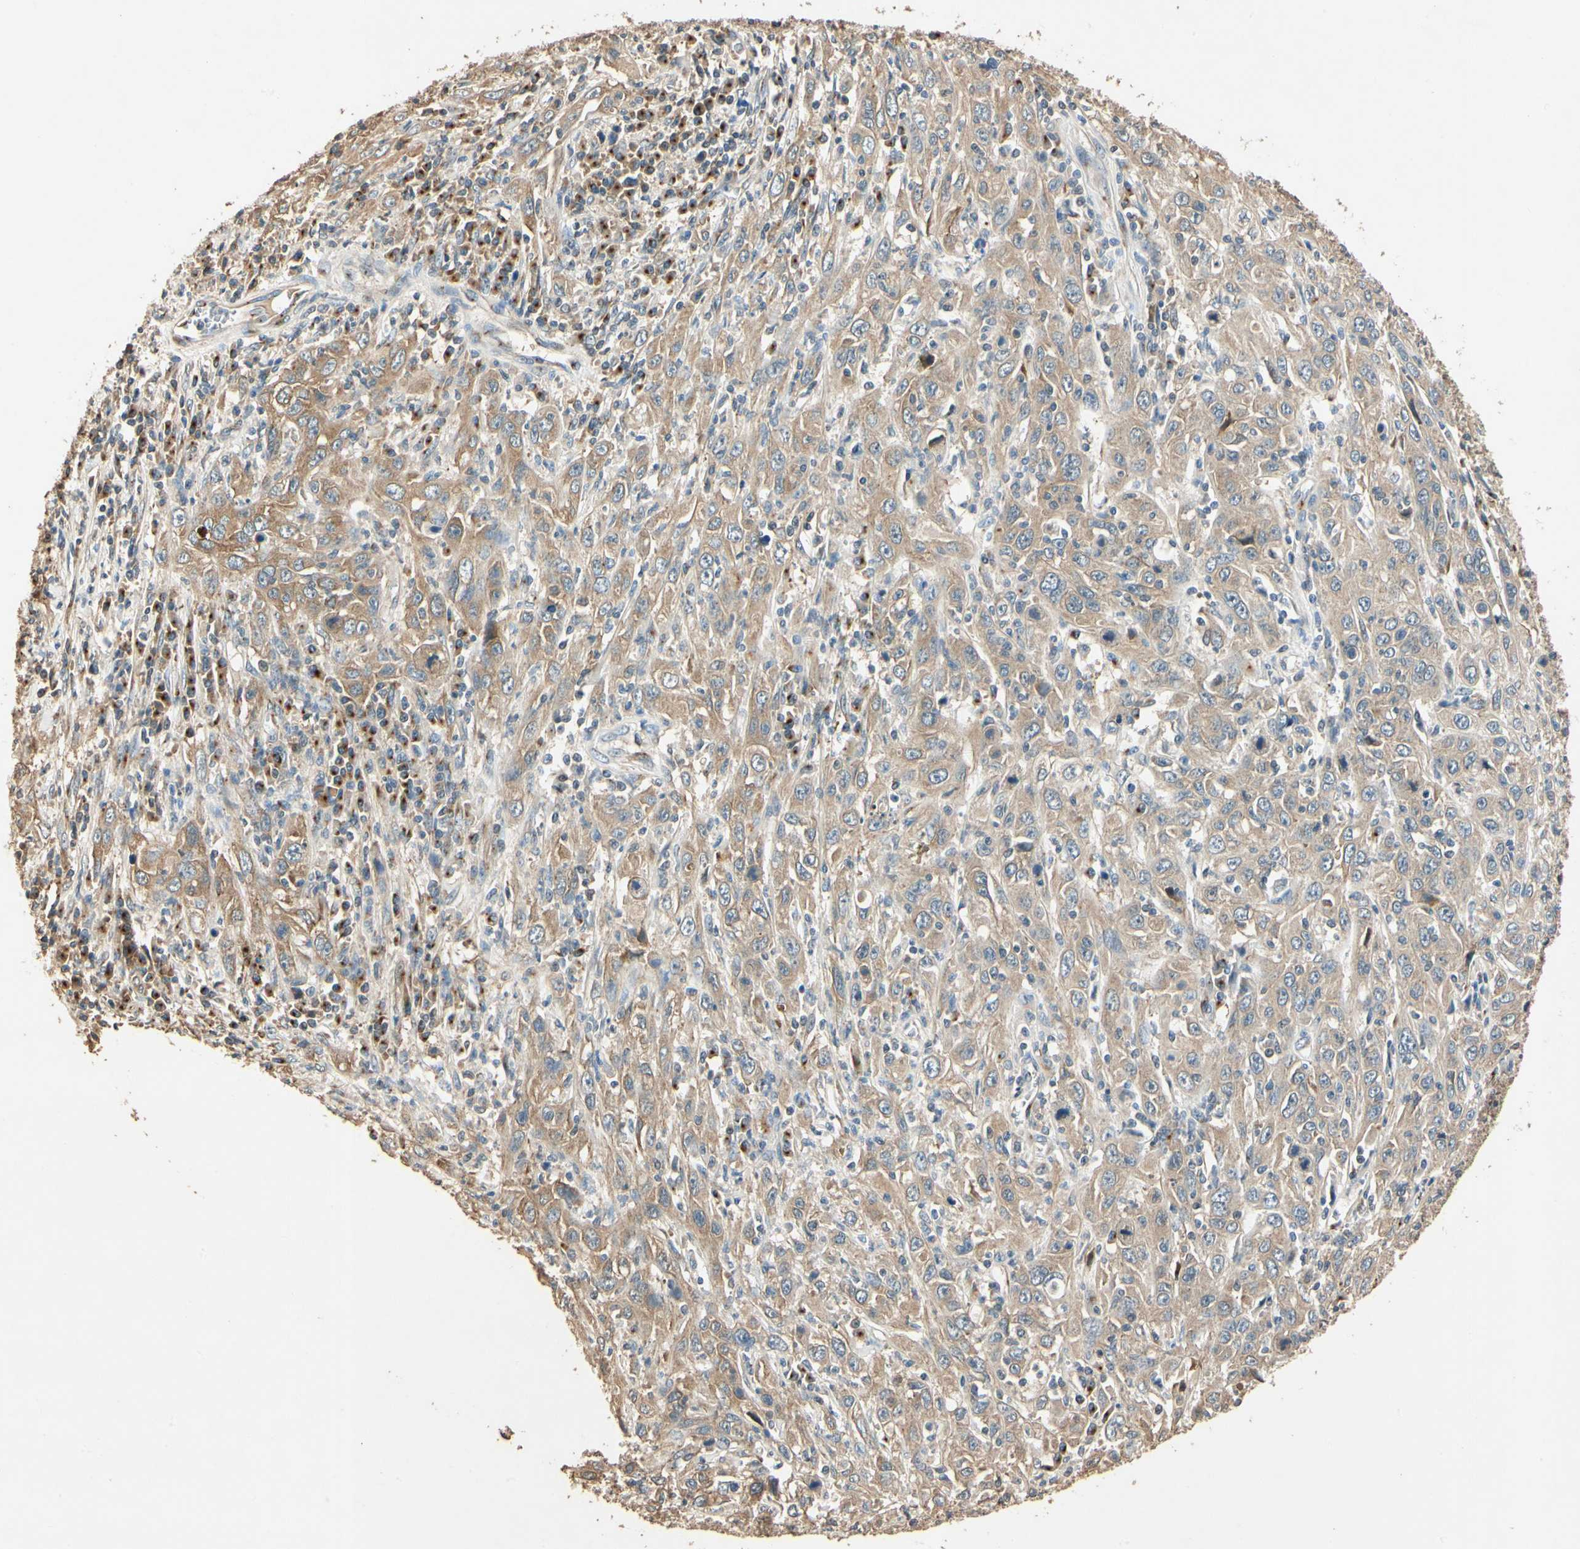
{"staining": {"intensity": "moderate", "quantity": ">75%", "location": "cytoplasmic/membranous"}, "tissue": "cervical cancer", "cell_type": "Tumor cells", "image_type": "cancer", "snomed": [{"axis": "morphology", "description": "Squamous cell carcinoma, NOS"}, {"axis": "topography", "description": "Cervix"}], "caption": "An immunohistochemistry (IHC) image of neoplastic tissue is shown. Protein staining in brown labels moderate cytoplasmic/membranous positivity in cervical cancer within tumor cells.", "gene": "AKAP9", "patient": {"sex": "female", "age": 46}}